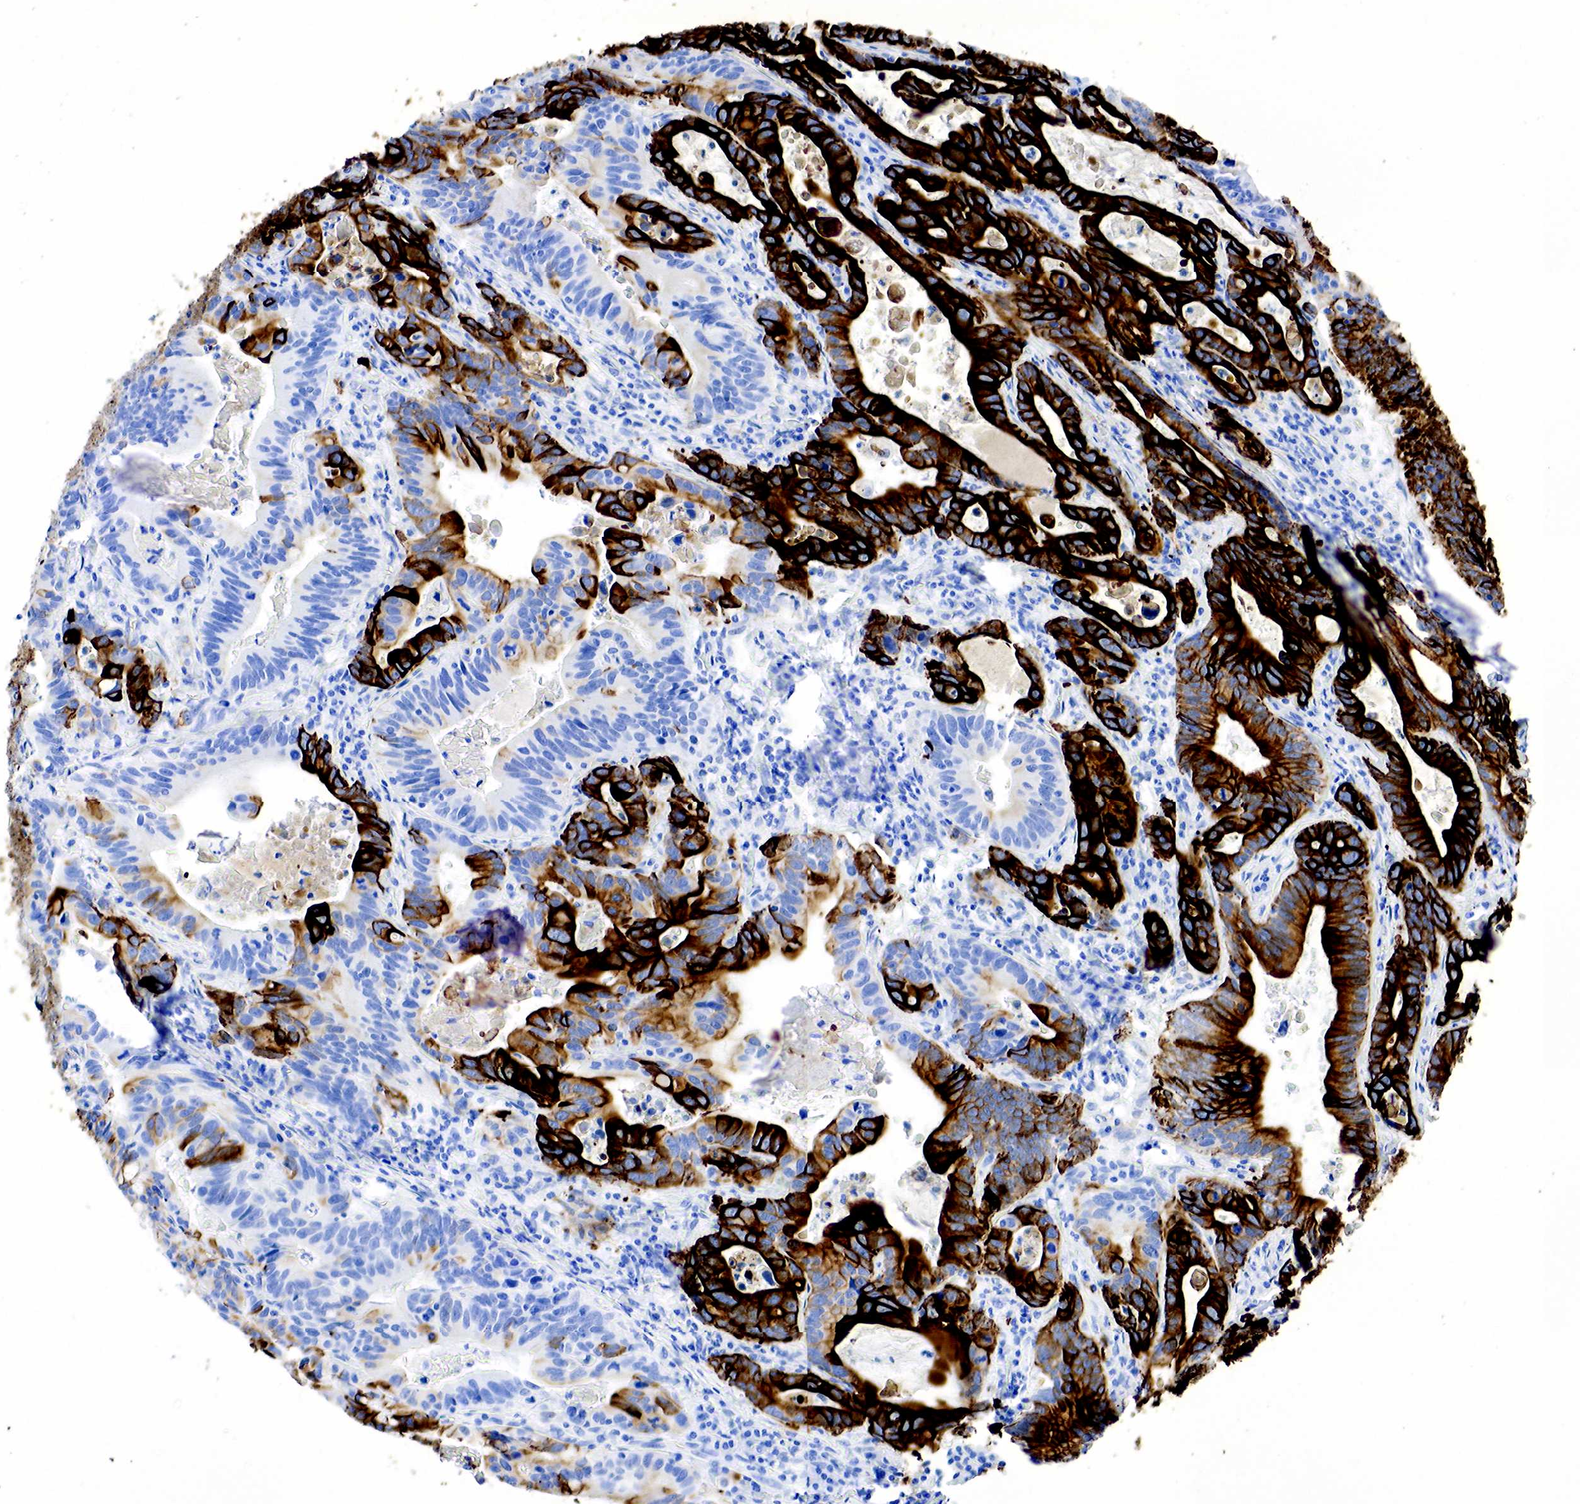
{"staining": {"intensity": "strong", "quantity": "25%-75%", "location": "cytoplasmic/membranous"}, "tissue": "stomach cancer", "cell_type": "Tumor cells", "image_type": "cancer", "snomed": [{"axis": "morphology", "description": "Adenocarcinoma, NOS"}, {"axis": "topography", "description": "Stomach, upper"}], "caption": "The histopathology image reveals immunohistochemical staining of adenocarcinoma (stomach). There is strong cytoplasmic/membranous staining is present in approximately 25%-75% of tumor cells.", "gene": "KRT7", "patient": {"sex": "male", "age": 63}}